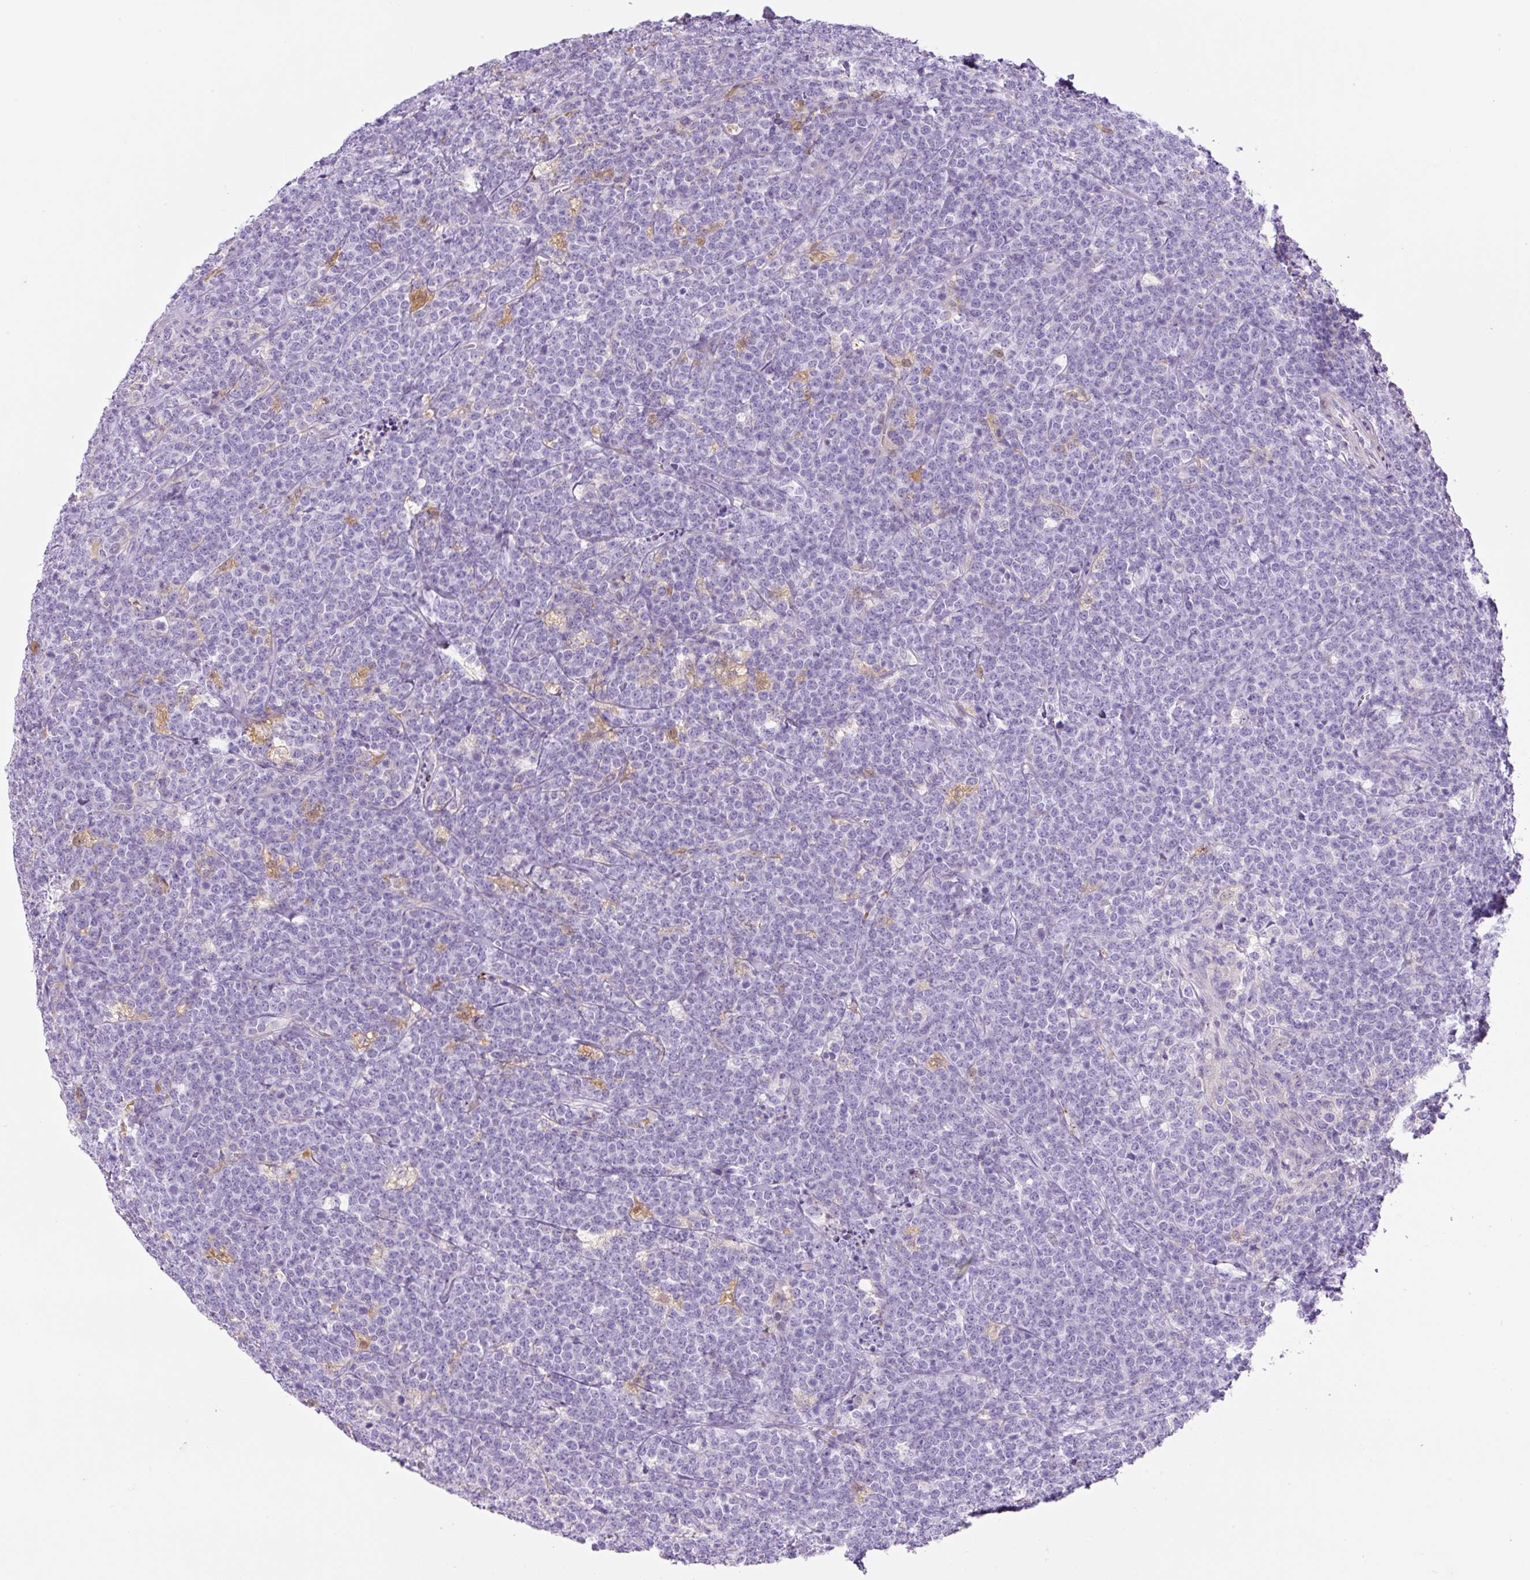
{"staining": {"intensity": "negative", "quantity": "none", "location": "none"}, "tissue": "lymphoma", "cell_type": "Tumor cells", "image_type": "cancer", "snomed": [{"axis": "morphology", "description": "Malignant lymphoma, non-Hodgkin's type, High grade"}, {"axis": "topography", "description": "Small intestine"}, {"axis": "topography", "description": "Colon"}], "caption": "Immunohistochemistry (IHC) micrograph of neoplastic tissue: human lymphoma stained with DAB exhibits no significant protein expression in tumor cells. (Immunohistochemistry, brightfield microscopy, high magnification).", "gene": "TDRD15", "patient": {"sex": "male", "age": 8}}